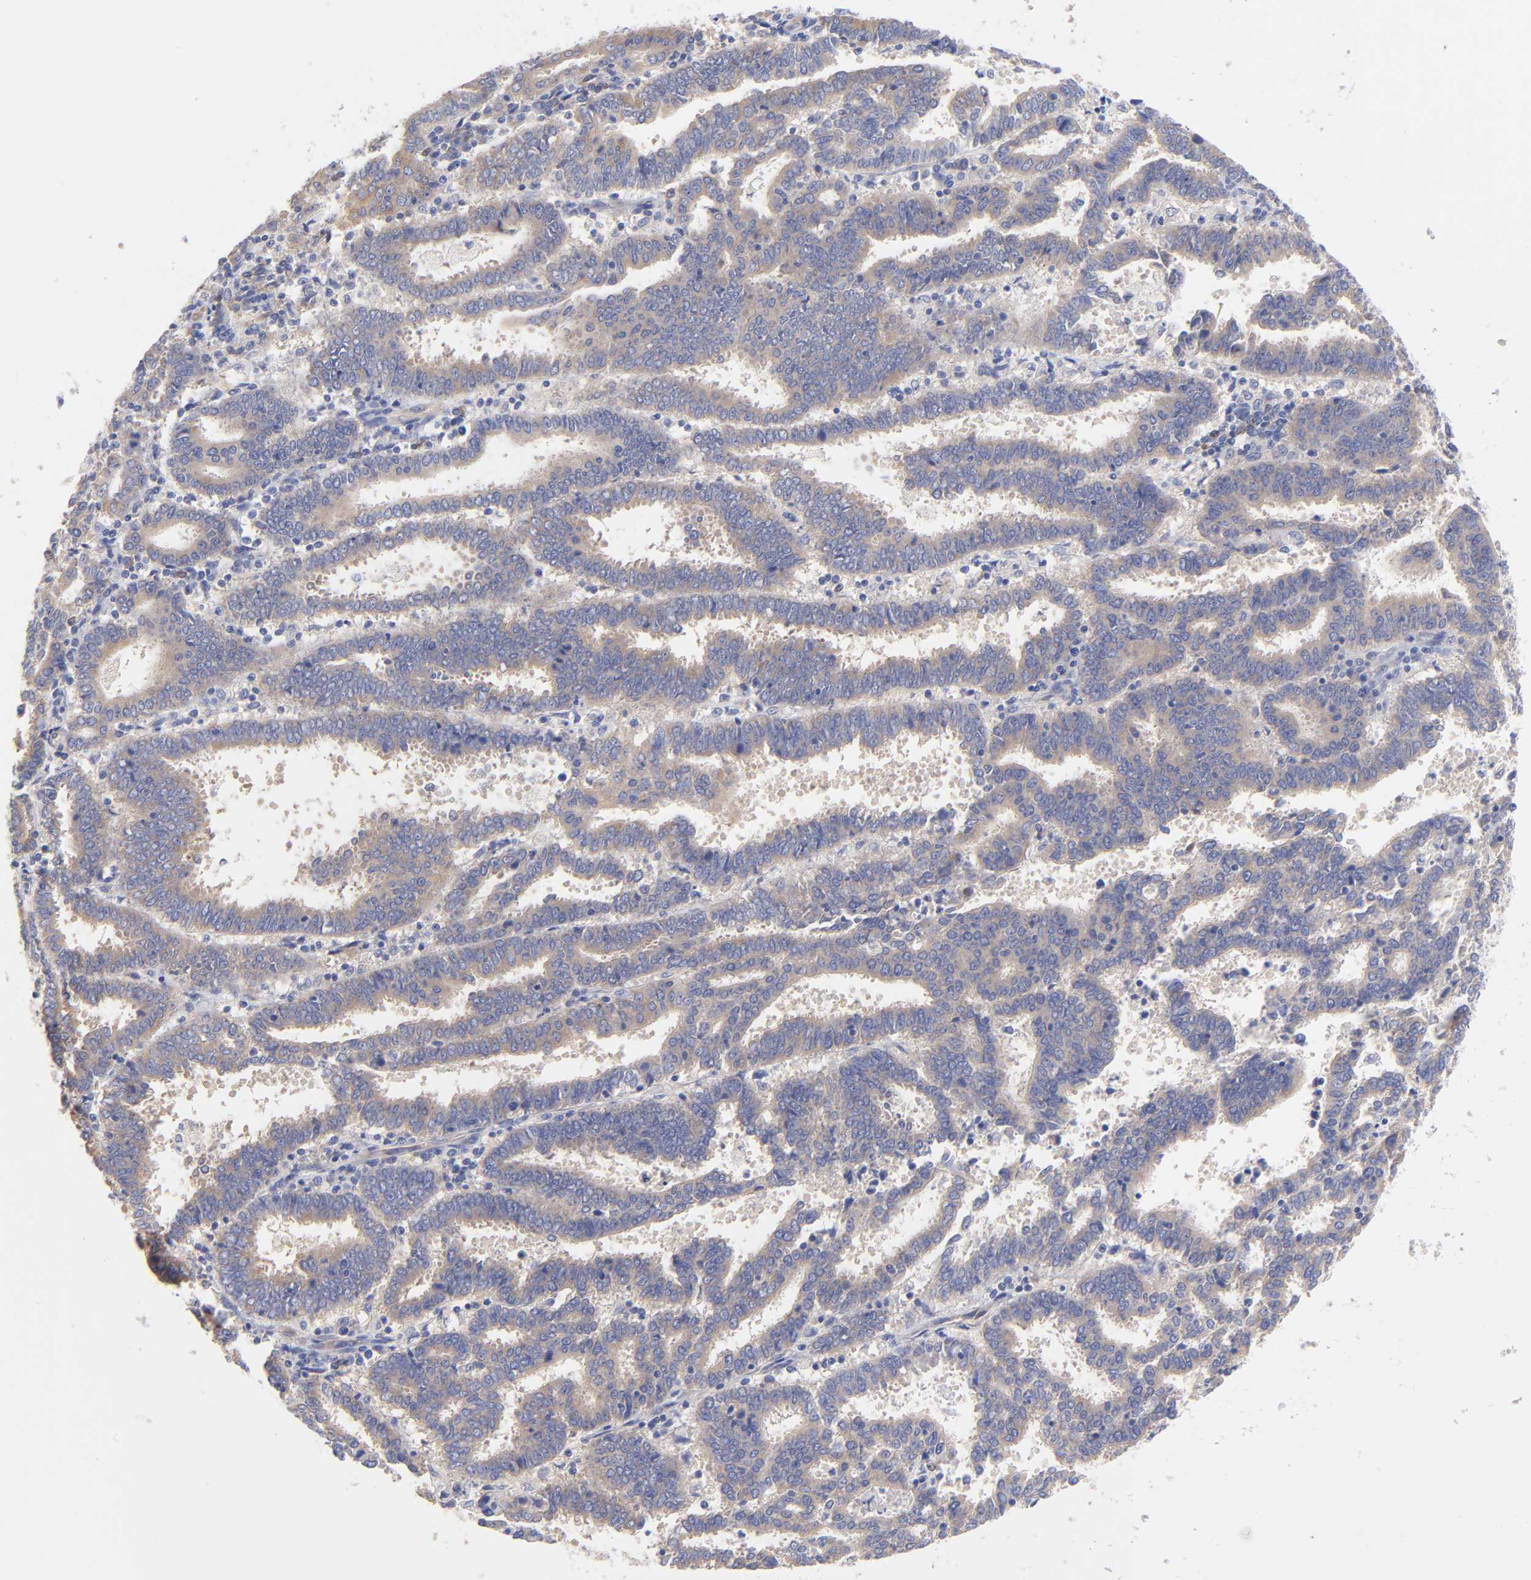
{"staining": {"intensity": "weak", "quantity": ">75%", "location": "cytoplasmic/membranous"}, "tissue": "endometrial cancer", "cell_type": "Tumor cells", "image_type": "cancer", "snomed": [{"axis": "morphology", "description": "Adenocarcinoma, NOS"}, {"axis": "topography", "description": "Uterus"}], "caption": "Endometrial cancer stained for a protein (brown) demonstrates weak cytoplasmic/membranous positive expression in about >75% of tumor cells.", "gene": "TNFRSF13C", "patient": {"sex": "female", "age": 83}}